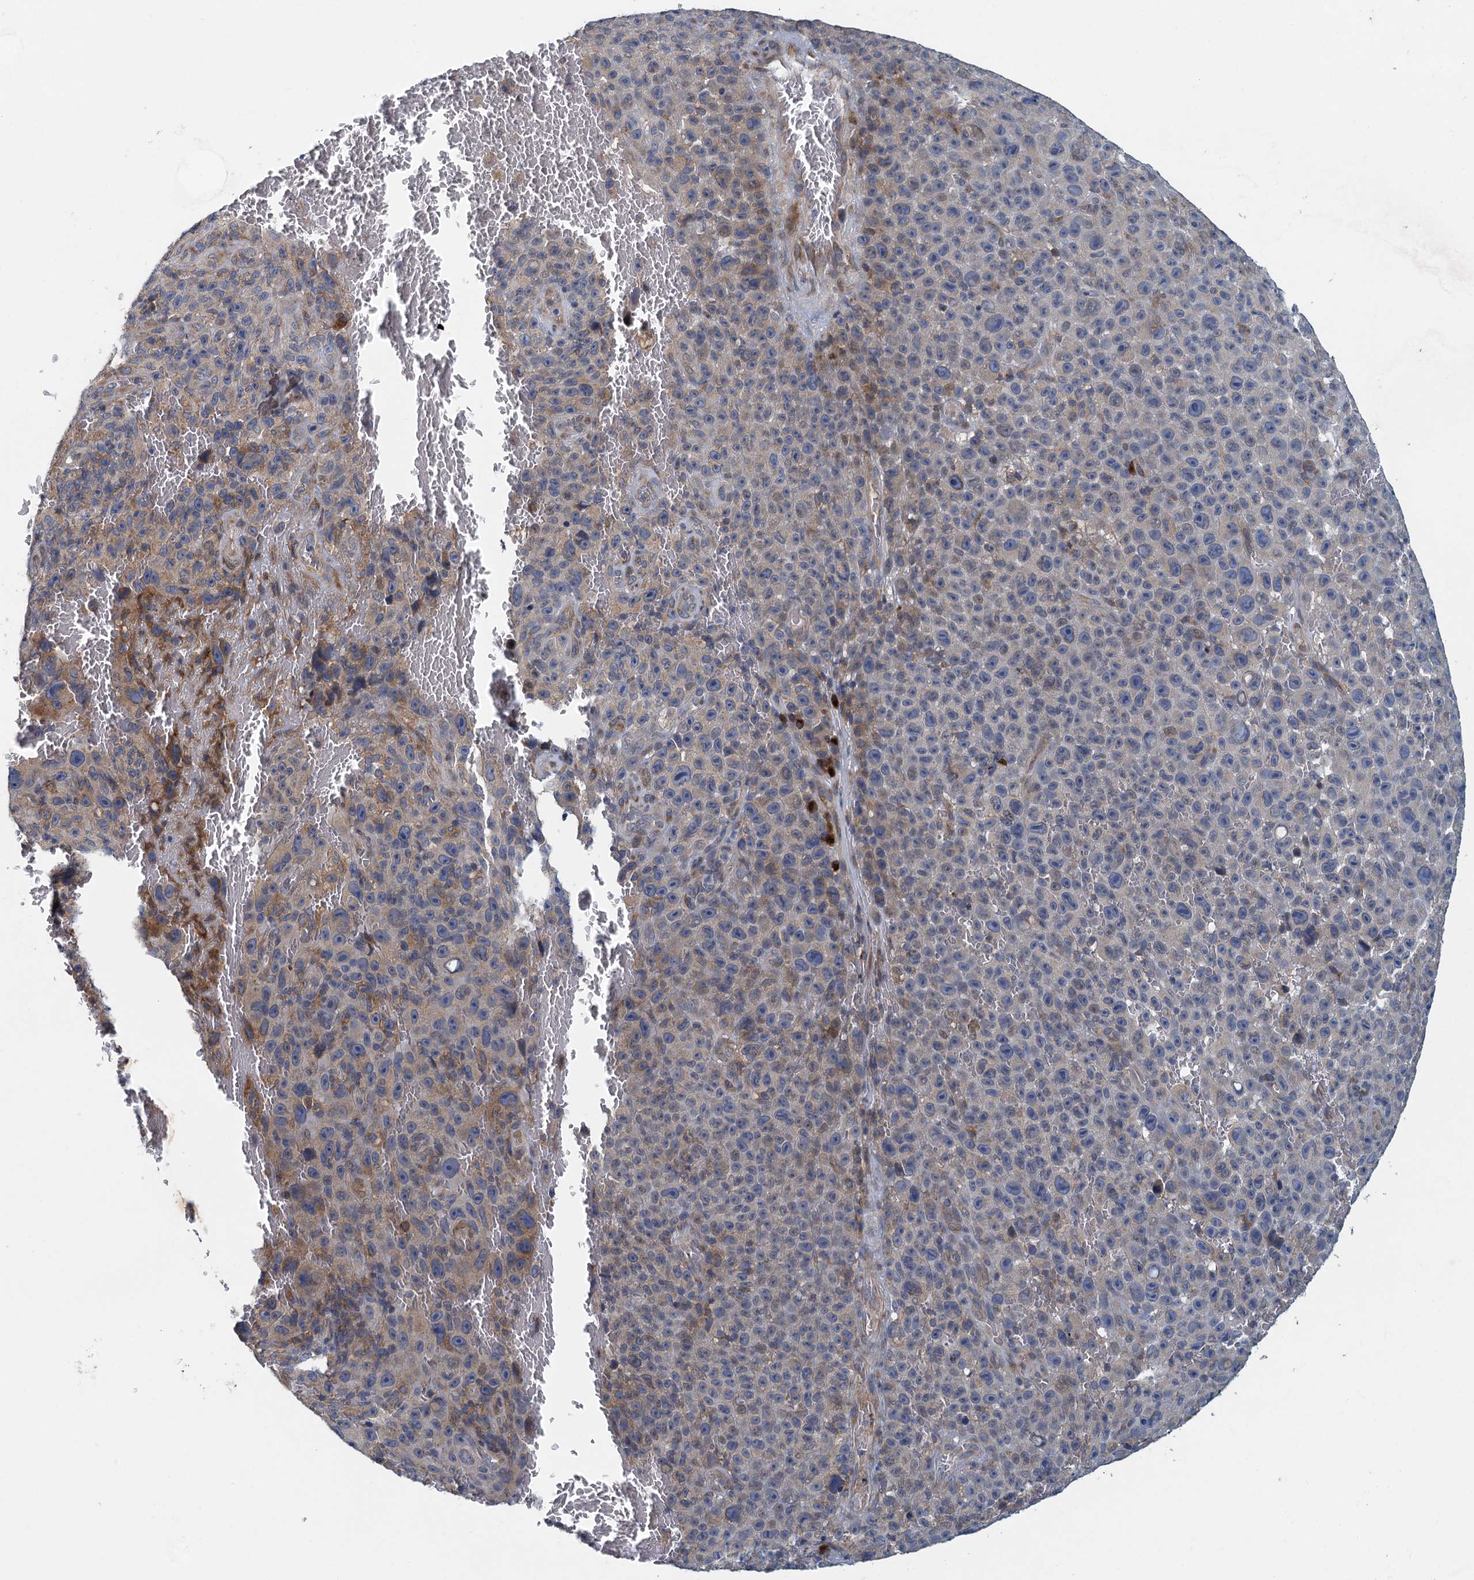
{"staining": {"intensity": "moderate", "quantity": "<25%", "location": "cytoplasmic/membranous"}, "tissue": "melanoma", "cell_type": "Tumor cells", "image_type": "cancer", "snomed": [{"axis": "morphology", "description": "Malignant melanoma, NOS"}, {"axis": "topography", "description": "Skin"}], "caption": "High-magnification brightfield microscopy of melanoma stained with DAB (brown) and counterstained with hematoxylin (blue). tumor cells exhibit moderate cytoplasmic/membranous staining is identified in approximately<25% of cells. (Brightfield microscopy of DAB IHC at high magnification).", "gene": "ALG2", "patient": {"sex": "female", "age": 82}}